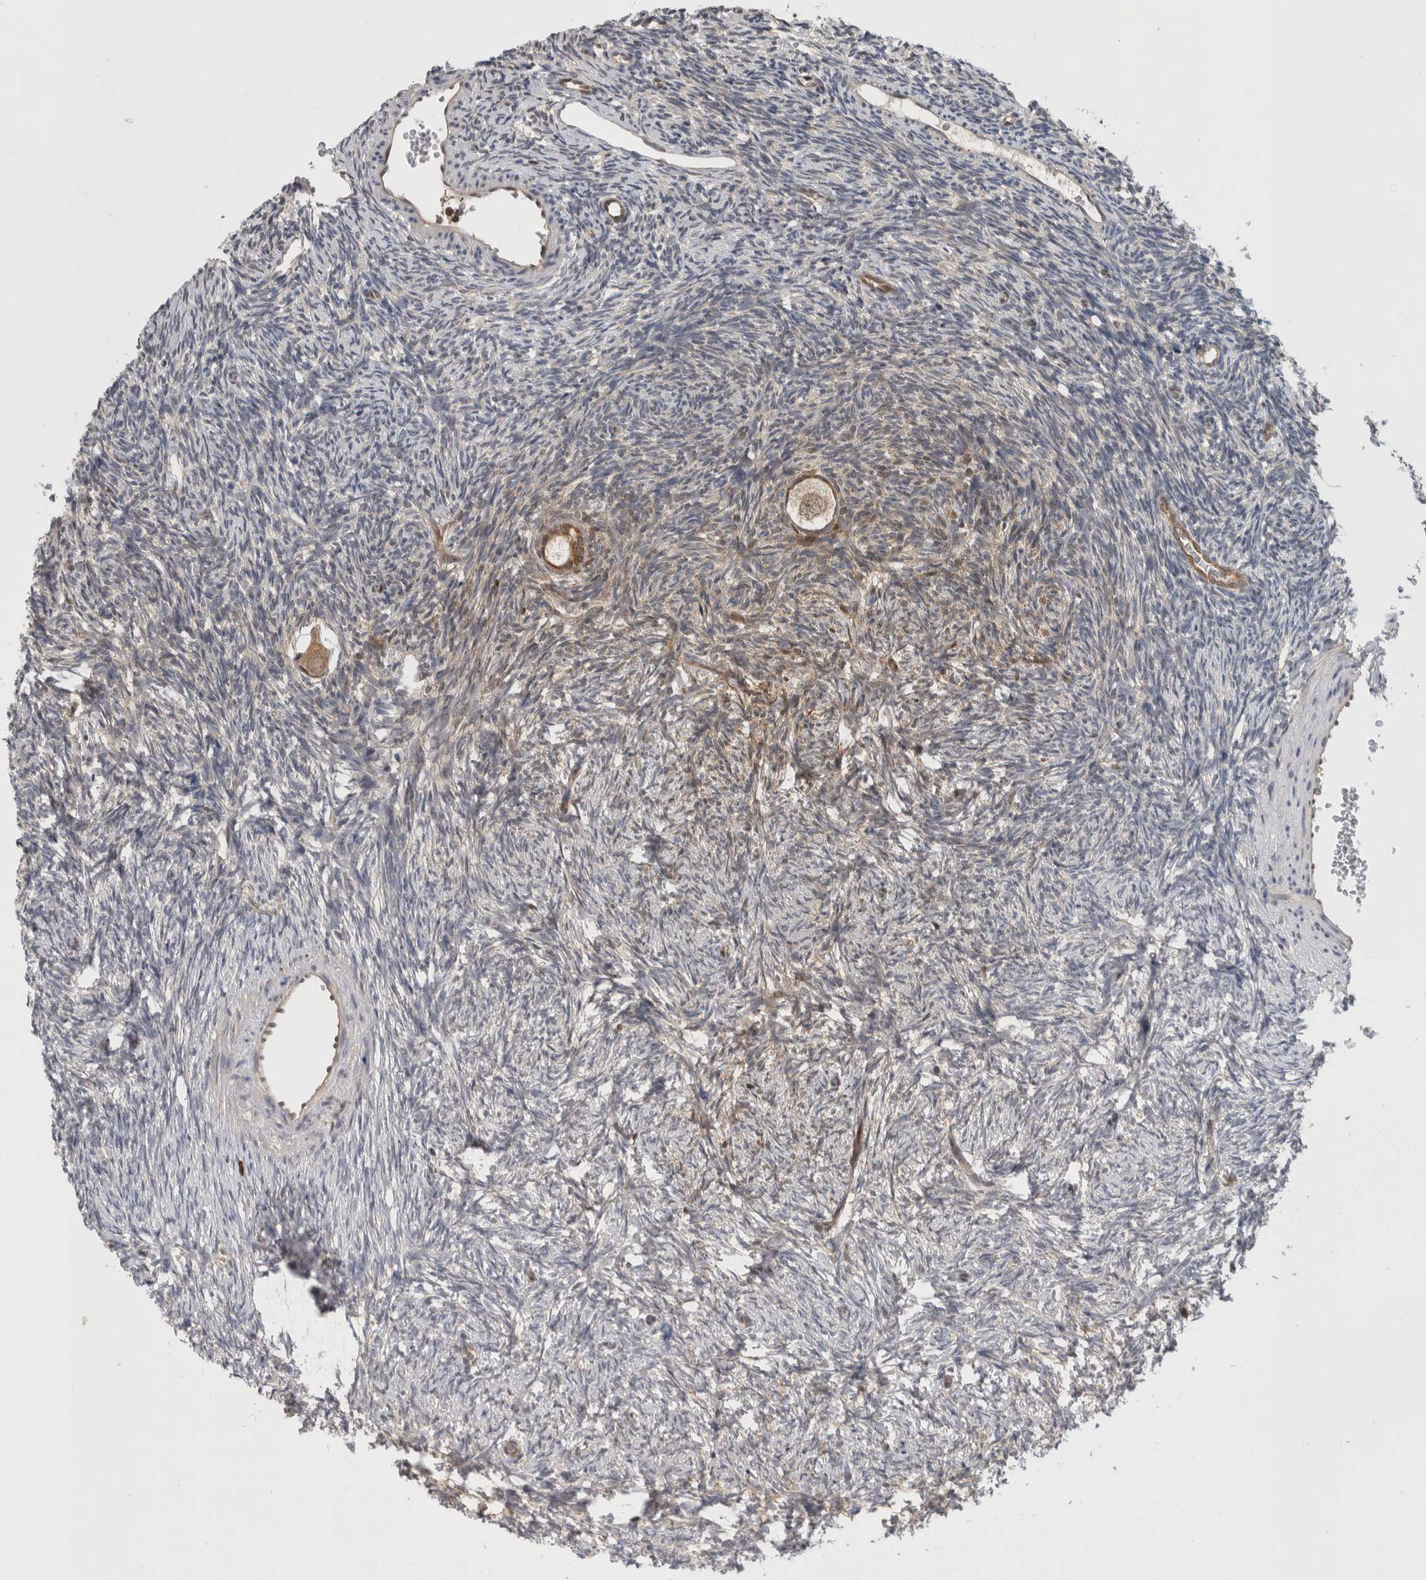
{"staining": {"intensity": "moderate", "quantity": ">75%", "location": "cytoplasmic/membranous"}, "tissue": "ovary", "cell_type": "Follicle cells", "image_type": "normal", "snomed": [{"axis": "morphology", "description": "Normal tissue, NOS"}, {"axis": "topography", "description": "Ovary"}], "caption": "Immunohistochemistry (IHC) histopathology image of unremarkable ovary: human ovary stained using immunohistochemistry (IHC) exhibits medium levels of moderate protein expression localized specifically in the cytoplasmic/membranous of follicle cells, appearing as a cytoplasmic/membranous brown color.", "gene": "ASTN2", "patient": {"sex": "female", "age": 34}}